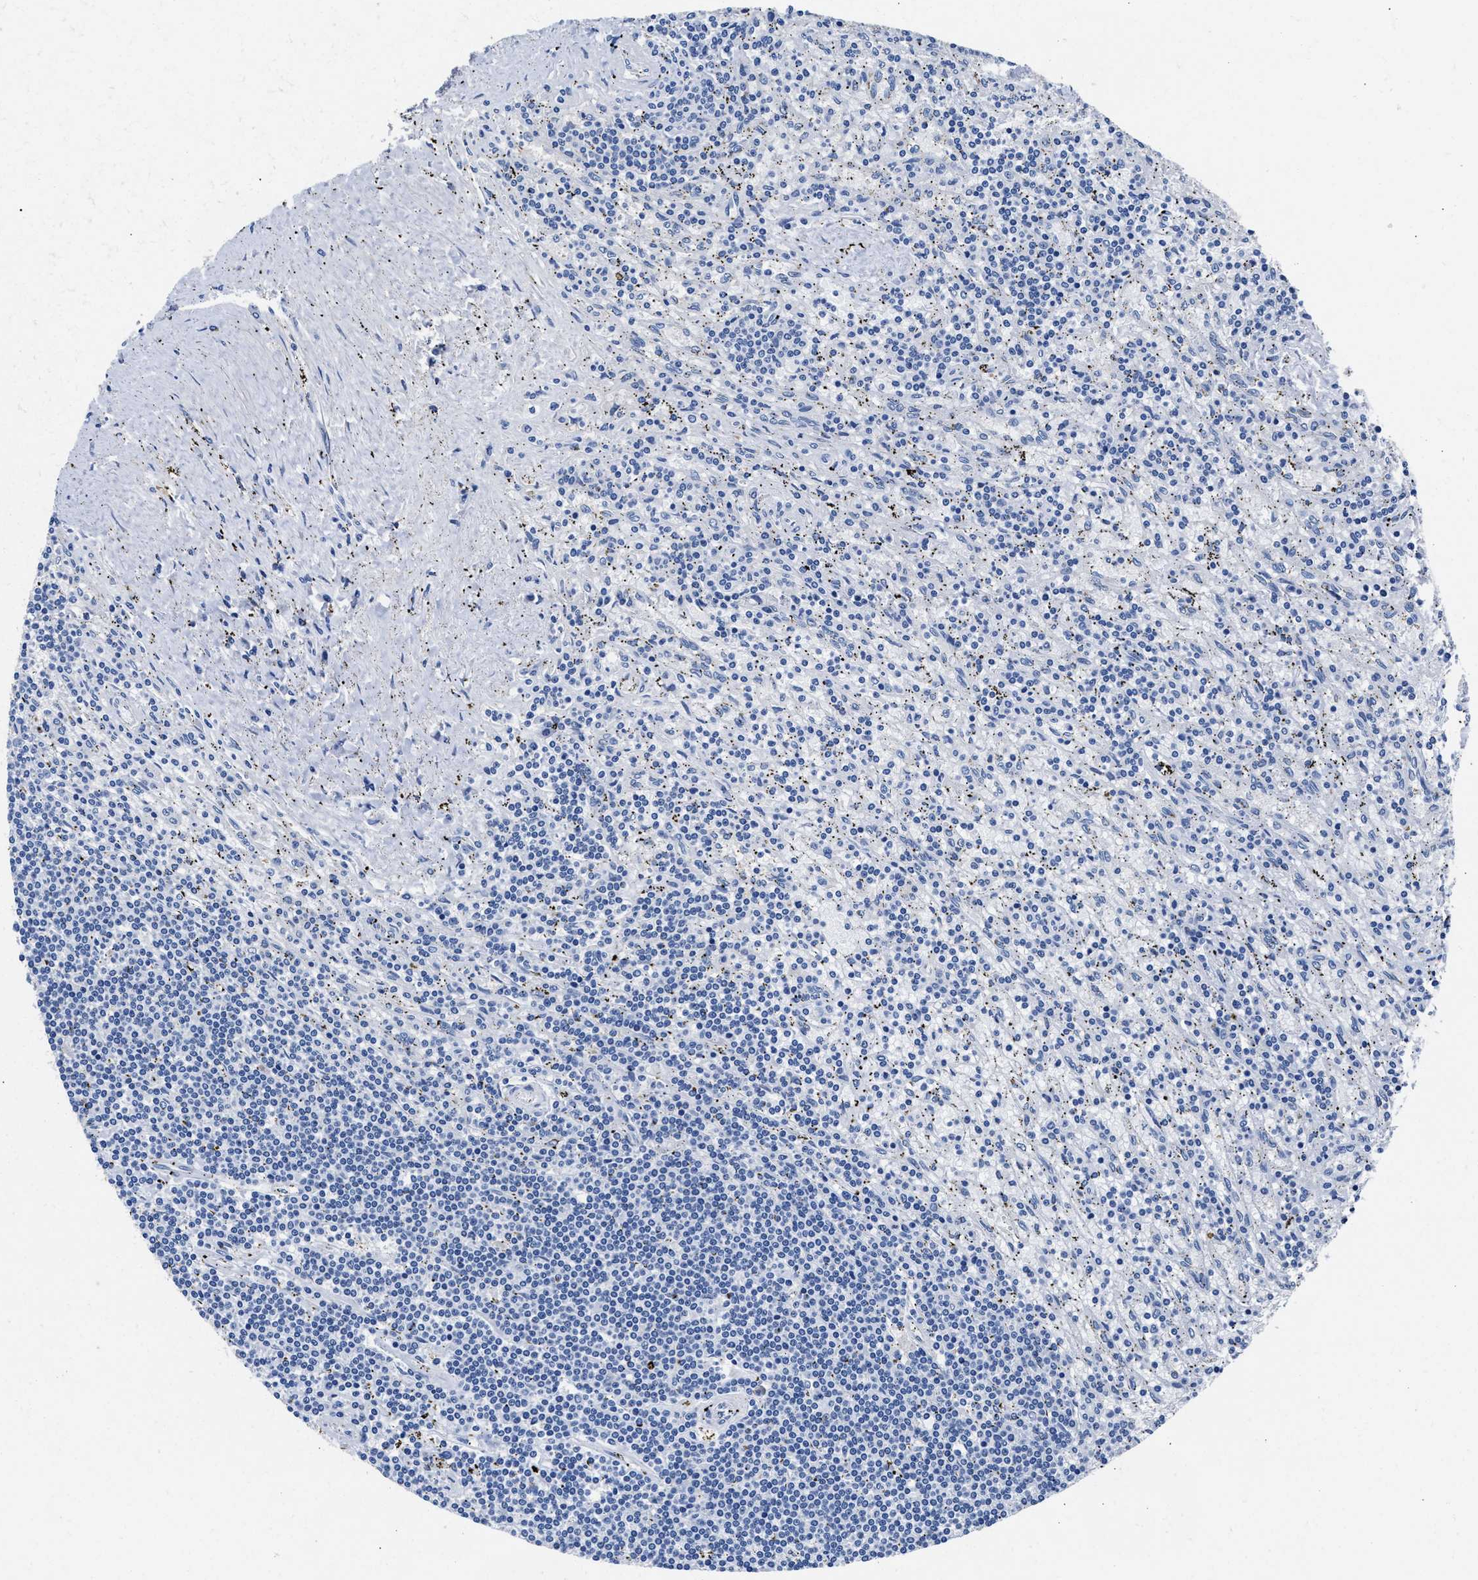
{"staining": {"intensity": "negative", "quantity": "none", "location": "none"}, "tissue": "lymphoma", "cell_type": "Tumor cells", "image_type": "cancer", "snomed": [{"axis": "morphology", "description": "Malignant lymphoma, non-Hodgkin's type, Low grade"}, {"axis": "topography", "description": "Spleen"}], "caption": "Histopathology image shows no protein staining in tumor cells of lymphoma tissue.", "gene": "GSTM1", "patient": {"sex": "male", "age": 76}}